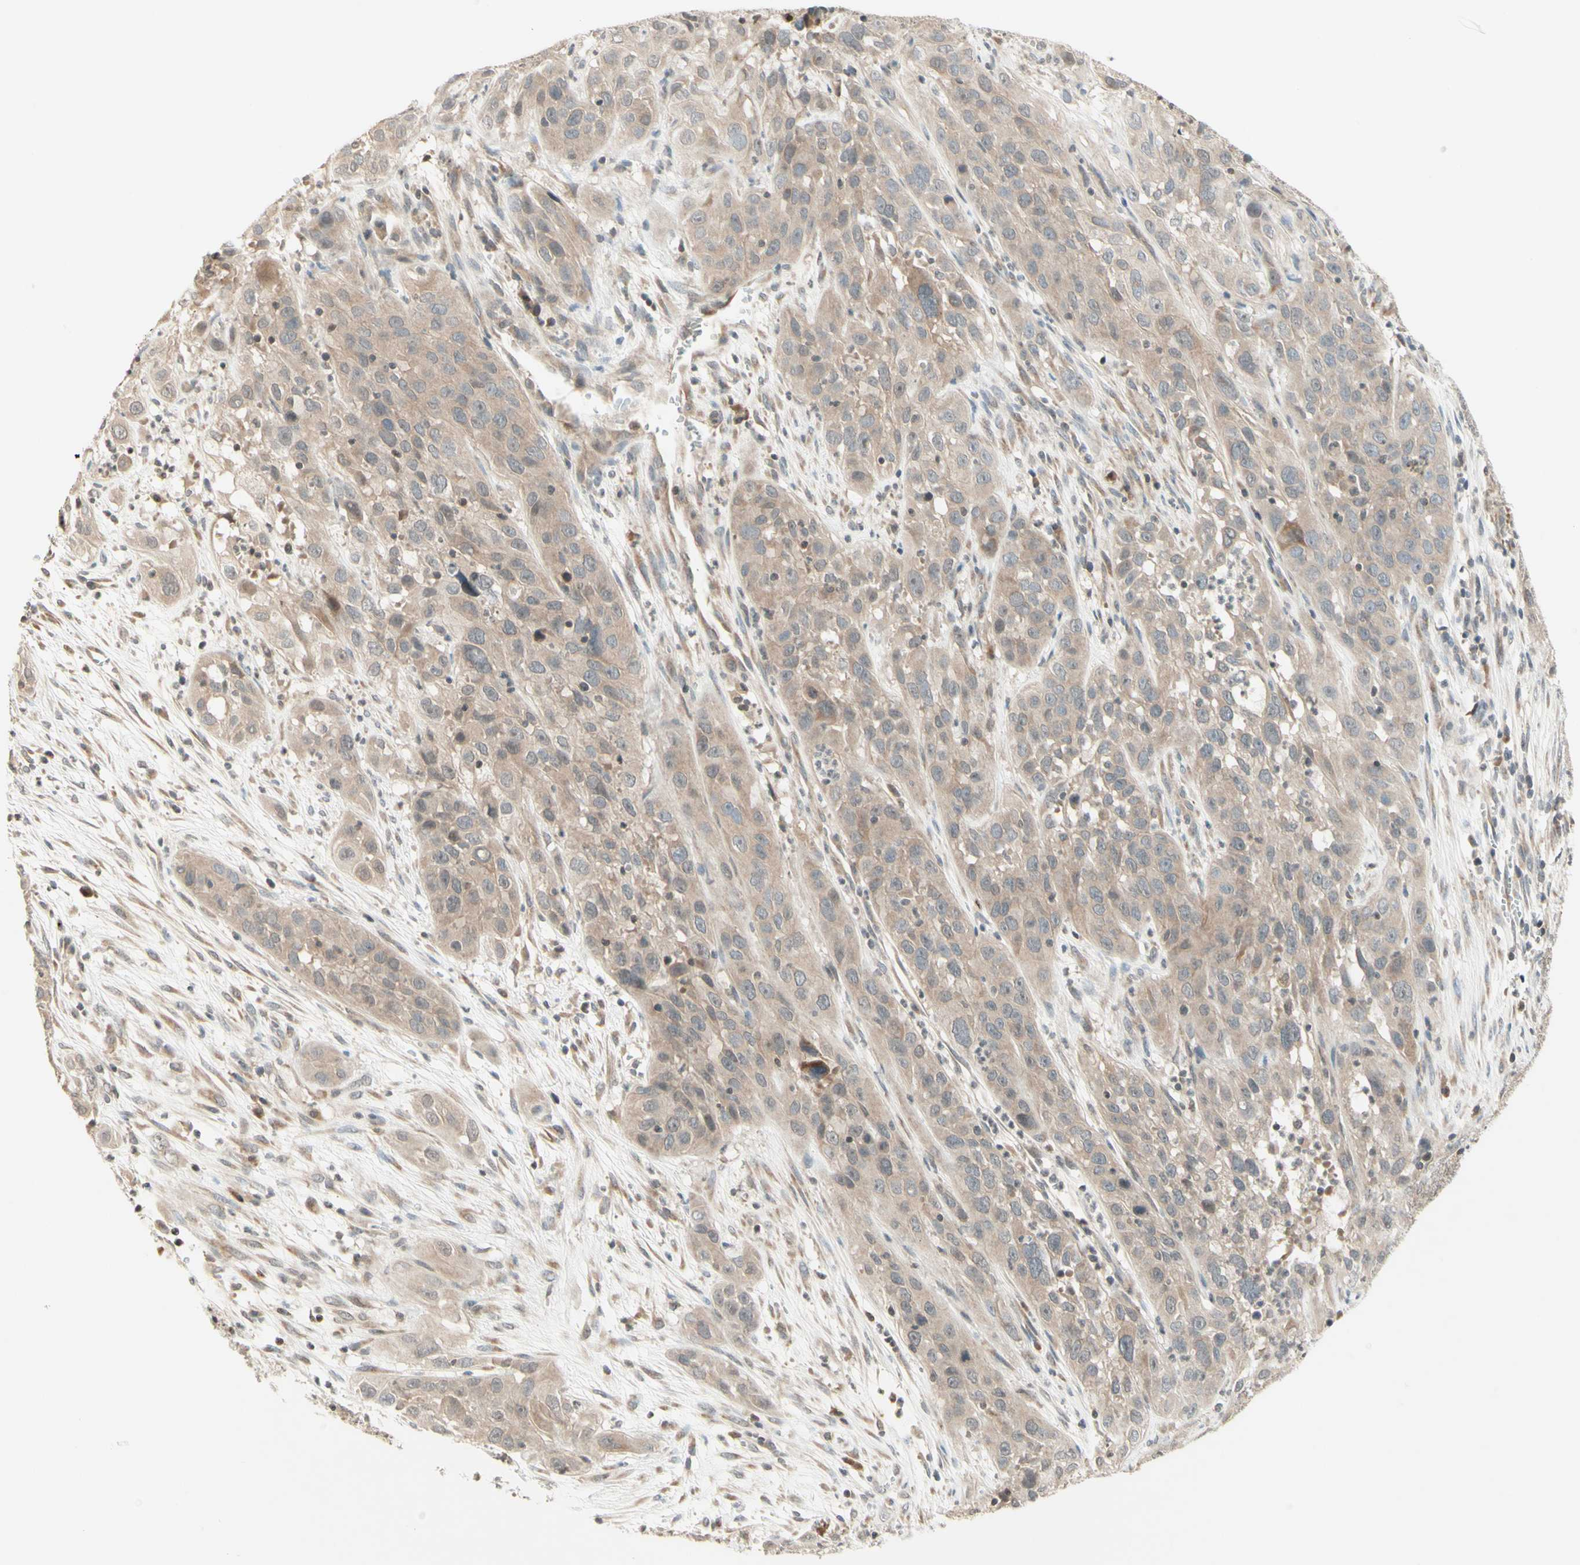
{"staining": {"intensity": "weak", "quantity": ">75%", "location": "cytoplasmic/membranous"}, "tissue": "cervical cancer", "cell_type": "Tumor cells", "image_type": "cancer", "snomed": [{"axis": "morphology", "description": "Squamous cell carcinoma, NOS"}, {"axis": "topography", "description": "Cervix"}], "caption": "The micrograph demonstrates staining of squamous cell carcinoma (cervical), revealing weak cytoplasmic/membranous protein positivity (brown color) within tumor cells.", "gene": "ZW10", "patient": {"sex": "female", "age": 32}}